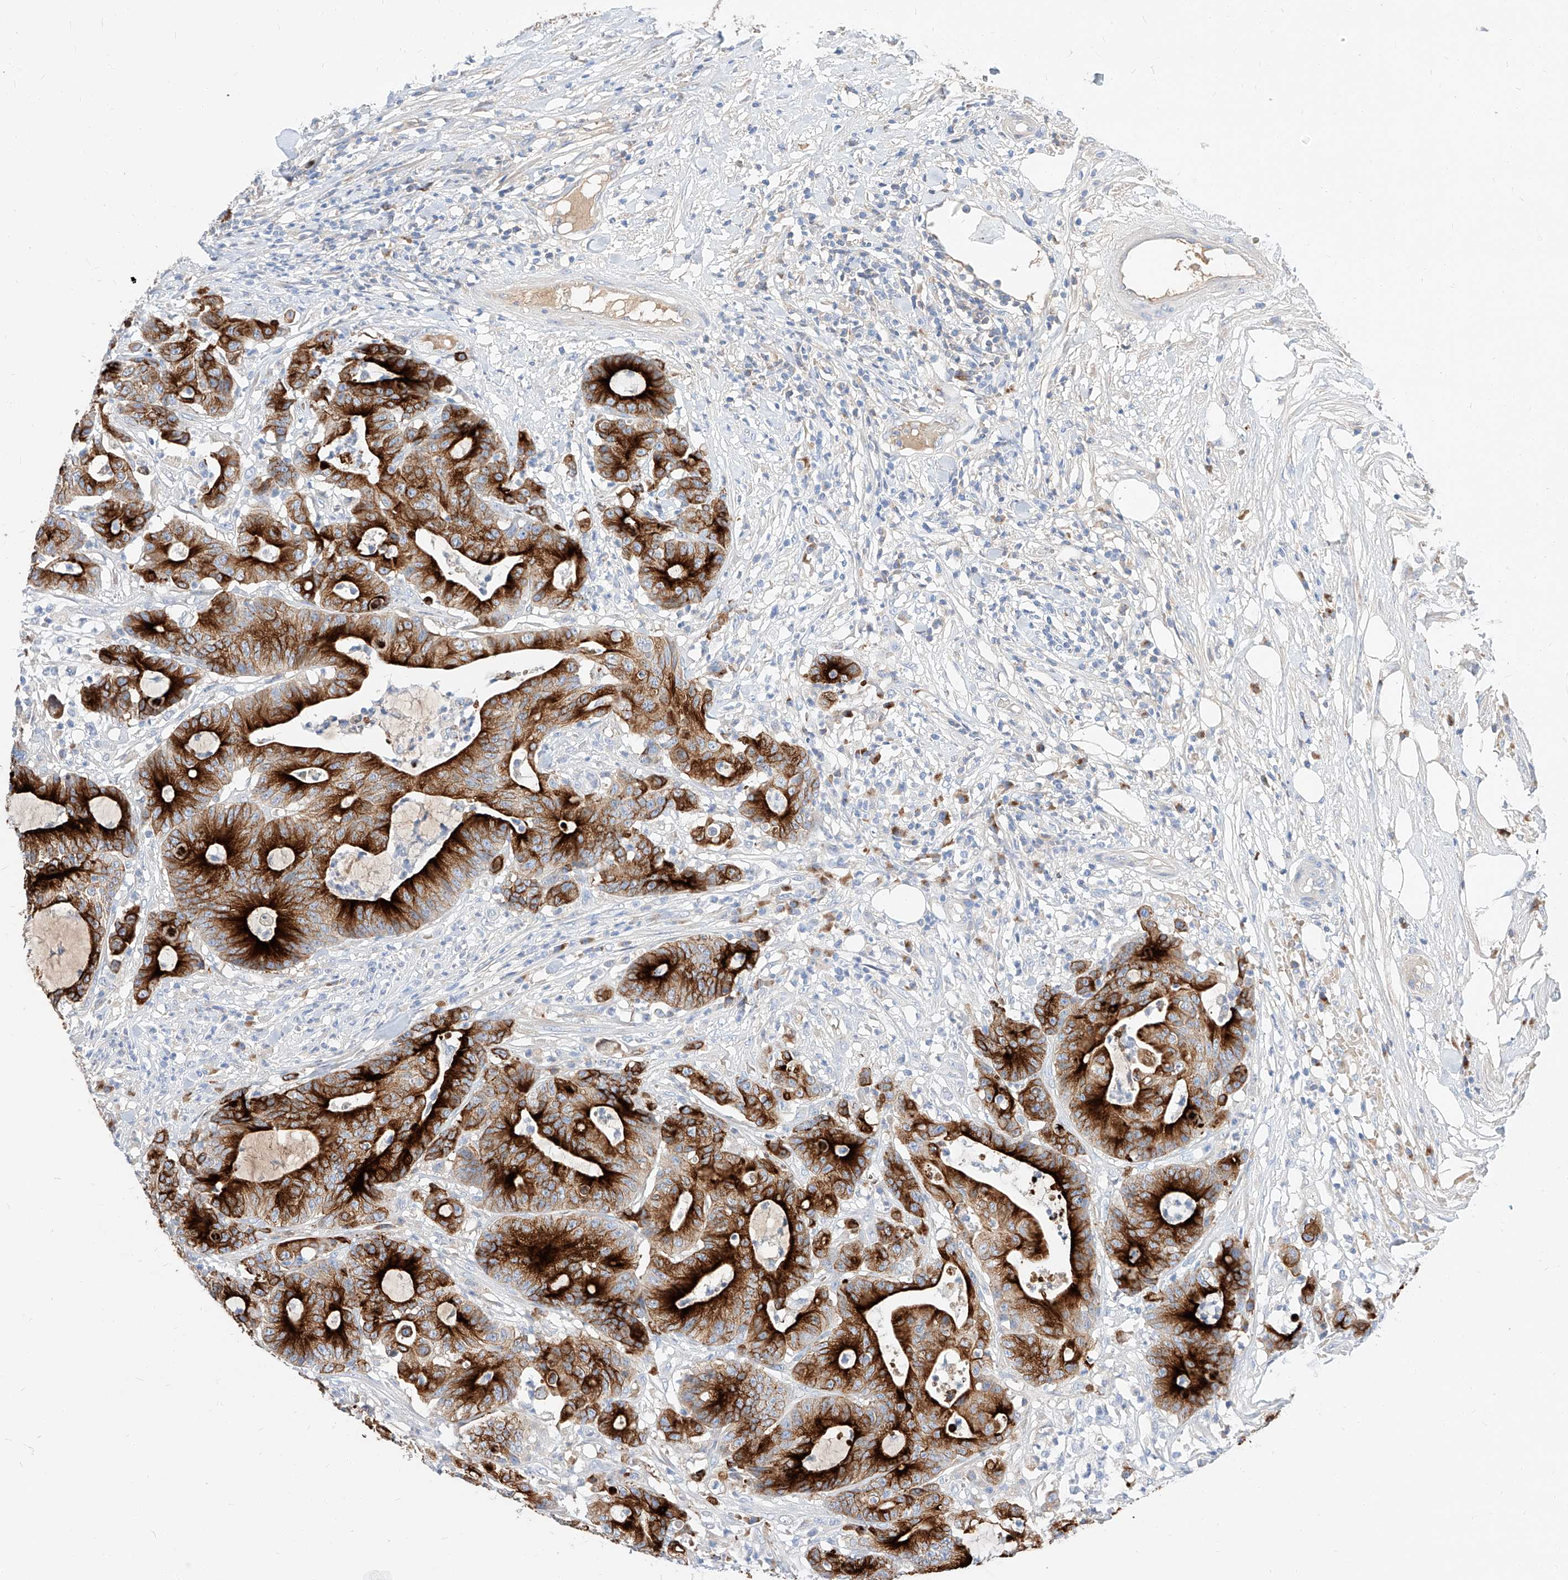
{"staining": {"intensity": "strong", "quantity": ">75%", "location": "cytoplasmic/membranous"}, "tissue": "colorectal cancer", "cell_type": "Tumor cells", "image_type": "cancer", "snomed": [{"axis": "morphology", "description": "Adenocarcinoma, NOS"}, {"axis": "topography", "description": "Colon"}], "caption": "There is high levels of strong cytoplasmic/membranous positivity in tumor cells of colorectal cancer, as demonstrated by immunohistochemical staining (brown color).", "gene": "MAP7", "patient": {"sex": "female", "age": 84}}